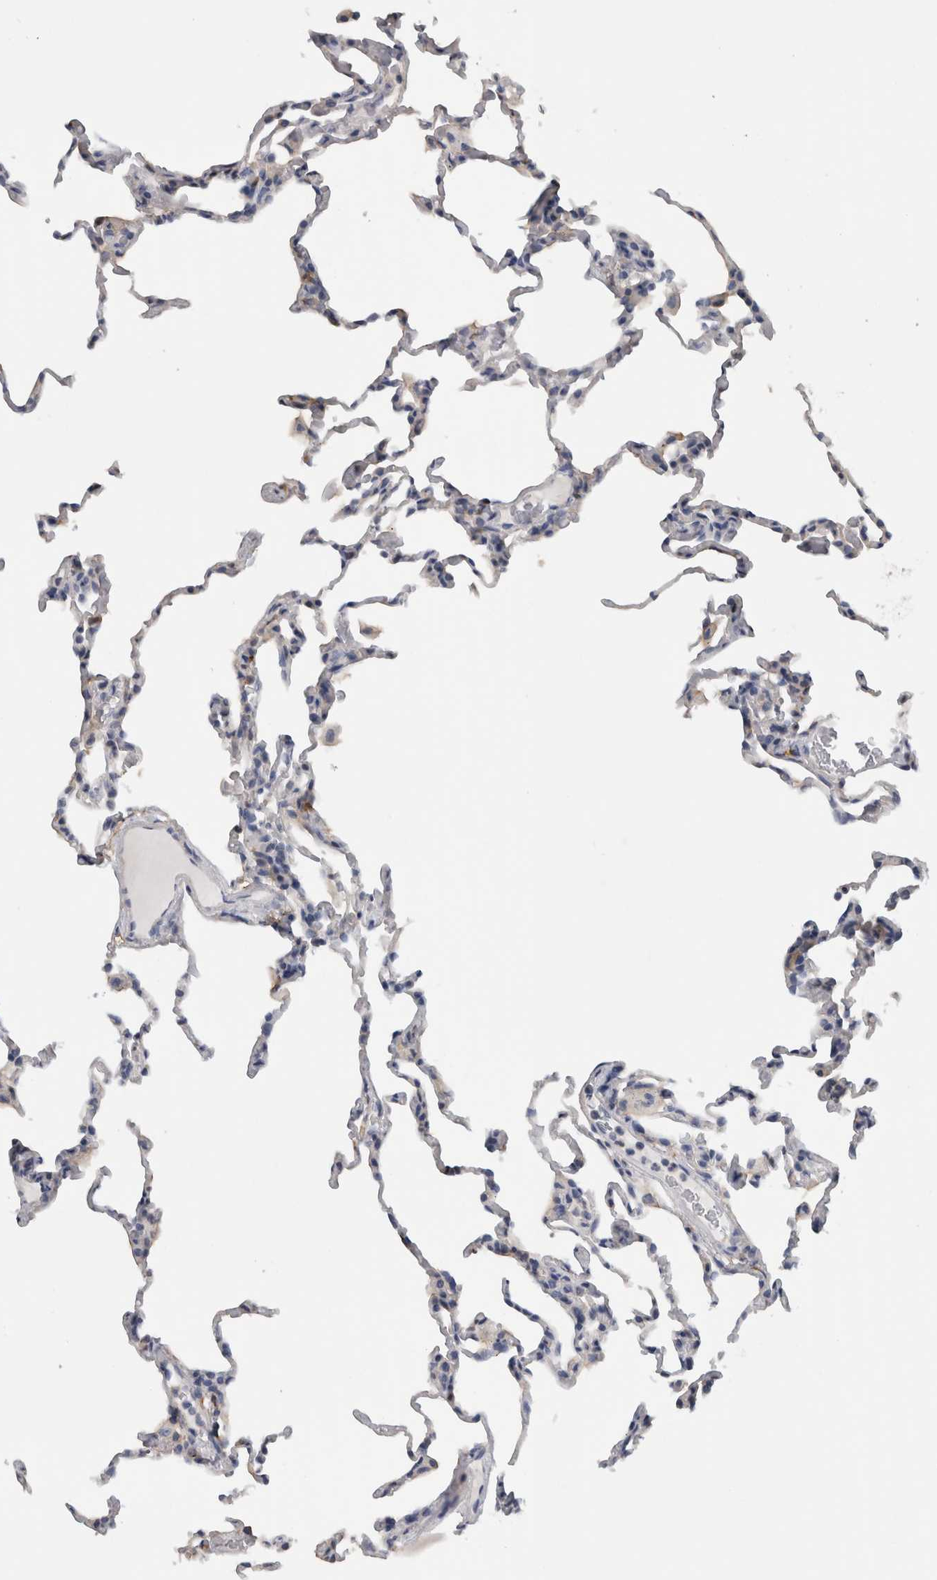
{"staining": {"intensity": "negative", "quantity": "none", "location": "none"}, "tissue": "lung", "cell_type": "Alveolar cells", "image_type": "normal", "snomed": [{"axis": "morphology", "description": "Normal tissue, NOS"}, {"axis": "topography", "description": "Lung"}], "caption": "A high-resolution histopathology image shows immunohistochemistry (IHC) staining of normal lung, which exhibits no significant positivity in alveolar cells.", "gene": "SCRN1", "patient": {"sex": "male", "age": 20}}